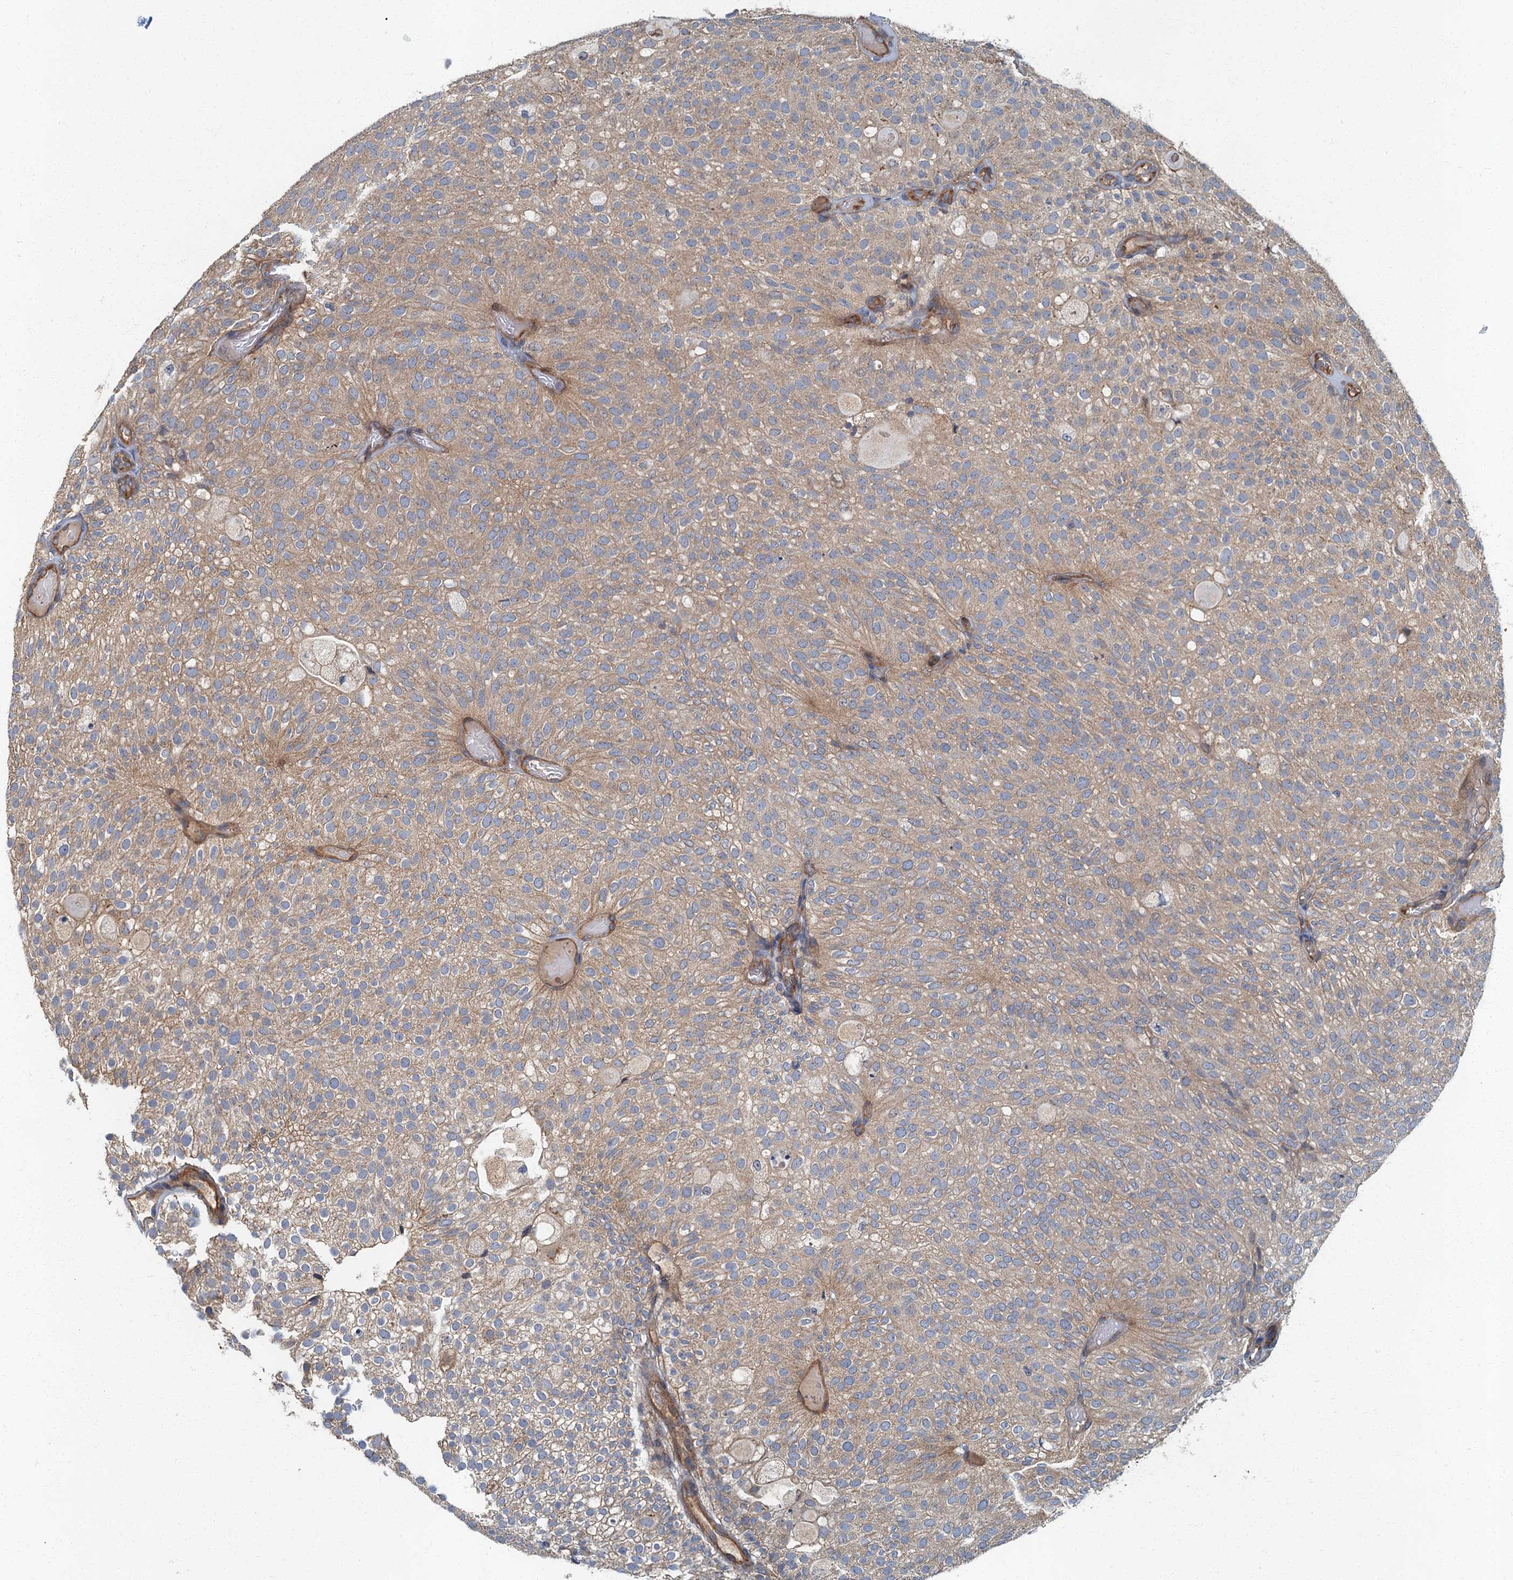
{"staining": {"intensity": "weak", "quantity": ">75%", "location": "cytoplasmic/membranous"}, "tissue": "urothelial cancer", "cell_type": "Tumor cells", "image_type": "cancer", "snomed": [{"axis": "morphology", "description": "Urothelial carcinoma, Low grade"}, {"axis": "topography", "description": "Urinary bladder"}], "caption": "Weak cytoplasmic/membranous protein expression is identified in about >75% of tumor cells in urothelial cancer.", "gene": "ARL11", "patient": {"sex": "male", "age": 78}}